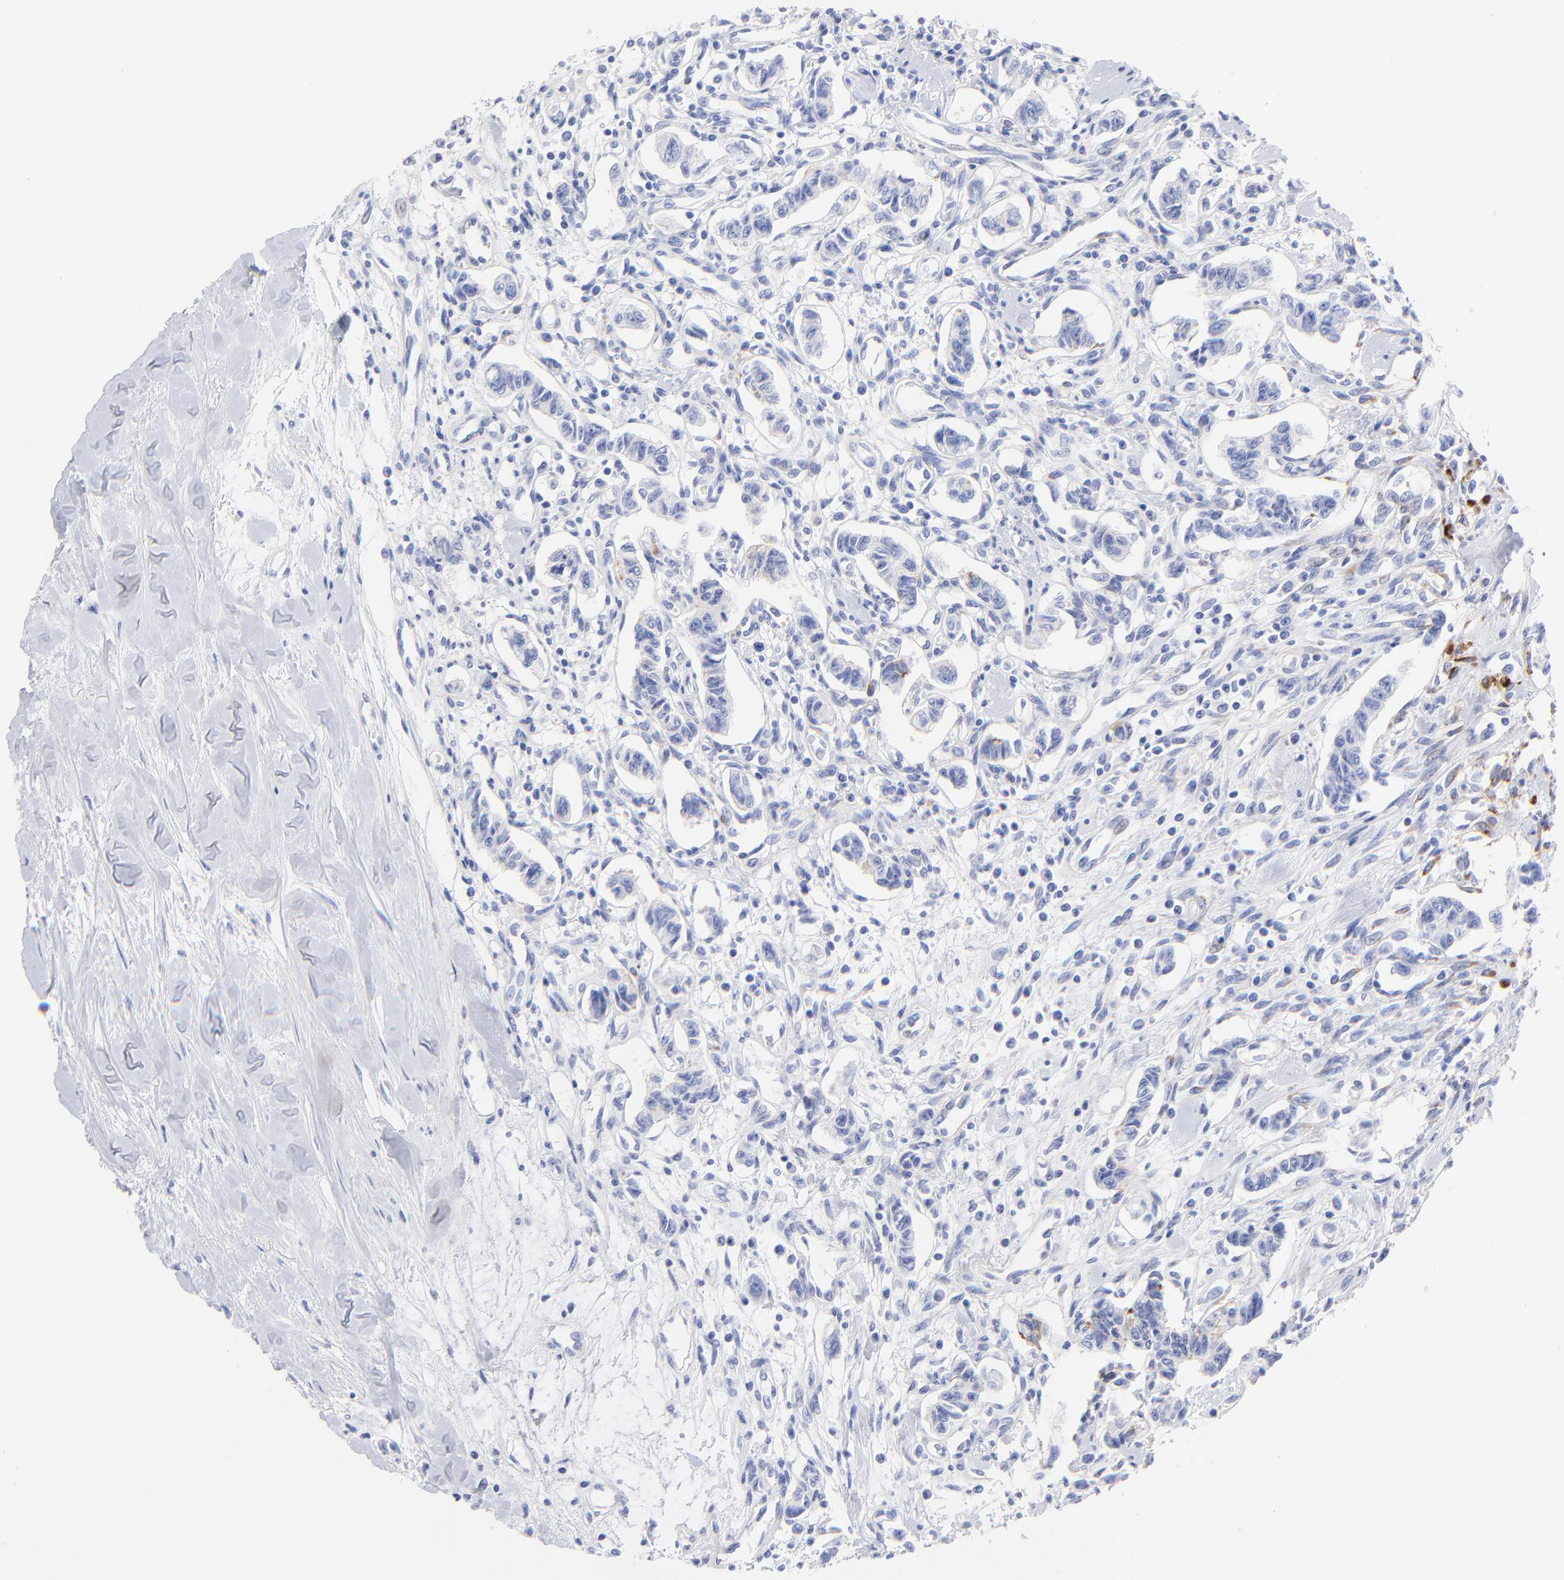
{"staining": {"intensity": "negative", "quantity": "none", "location": "none"}, "tissue": "renal cancer", "cell_type": "Tumor cells", "image_type": "cancer", "snomed": [{"axis": "morphology", "description": "Carcinoid, malignant, NOS"}, {"axis": "topography", "description": "Kidney"}], "caption": "Immunohistochemical staining of carcinoid (malignant) (renal) displays no significant positivity in tumor cells.", "gene": "C1QTNF6", "patient": {"sex": "female", "age": 41}}